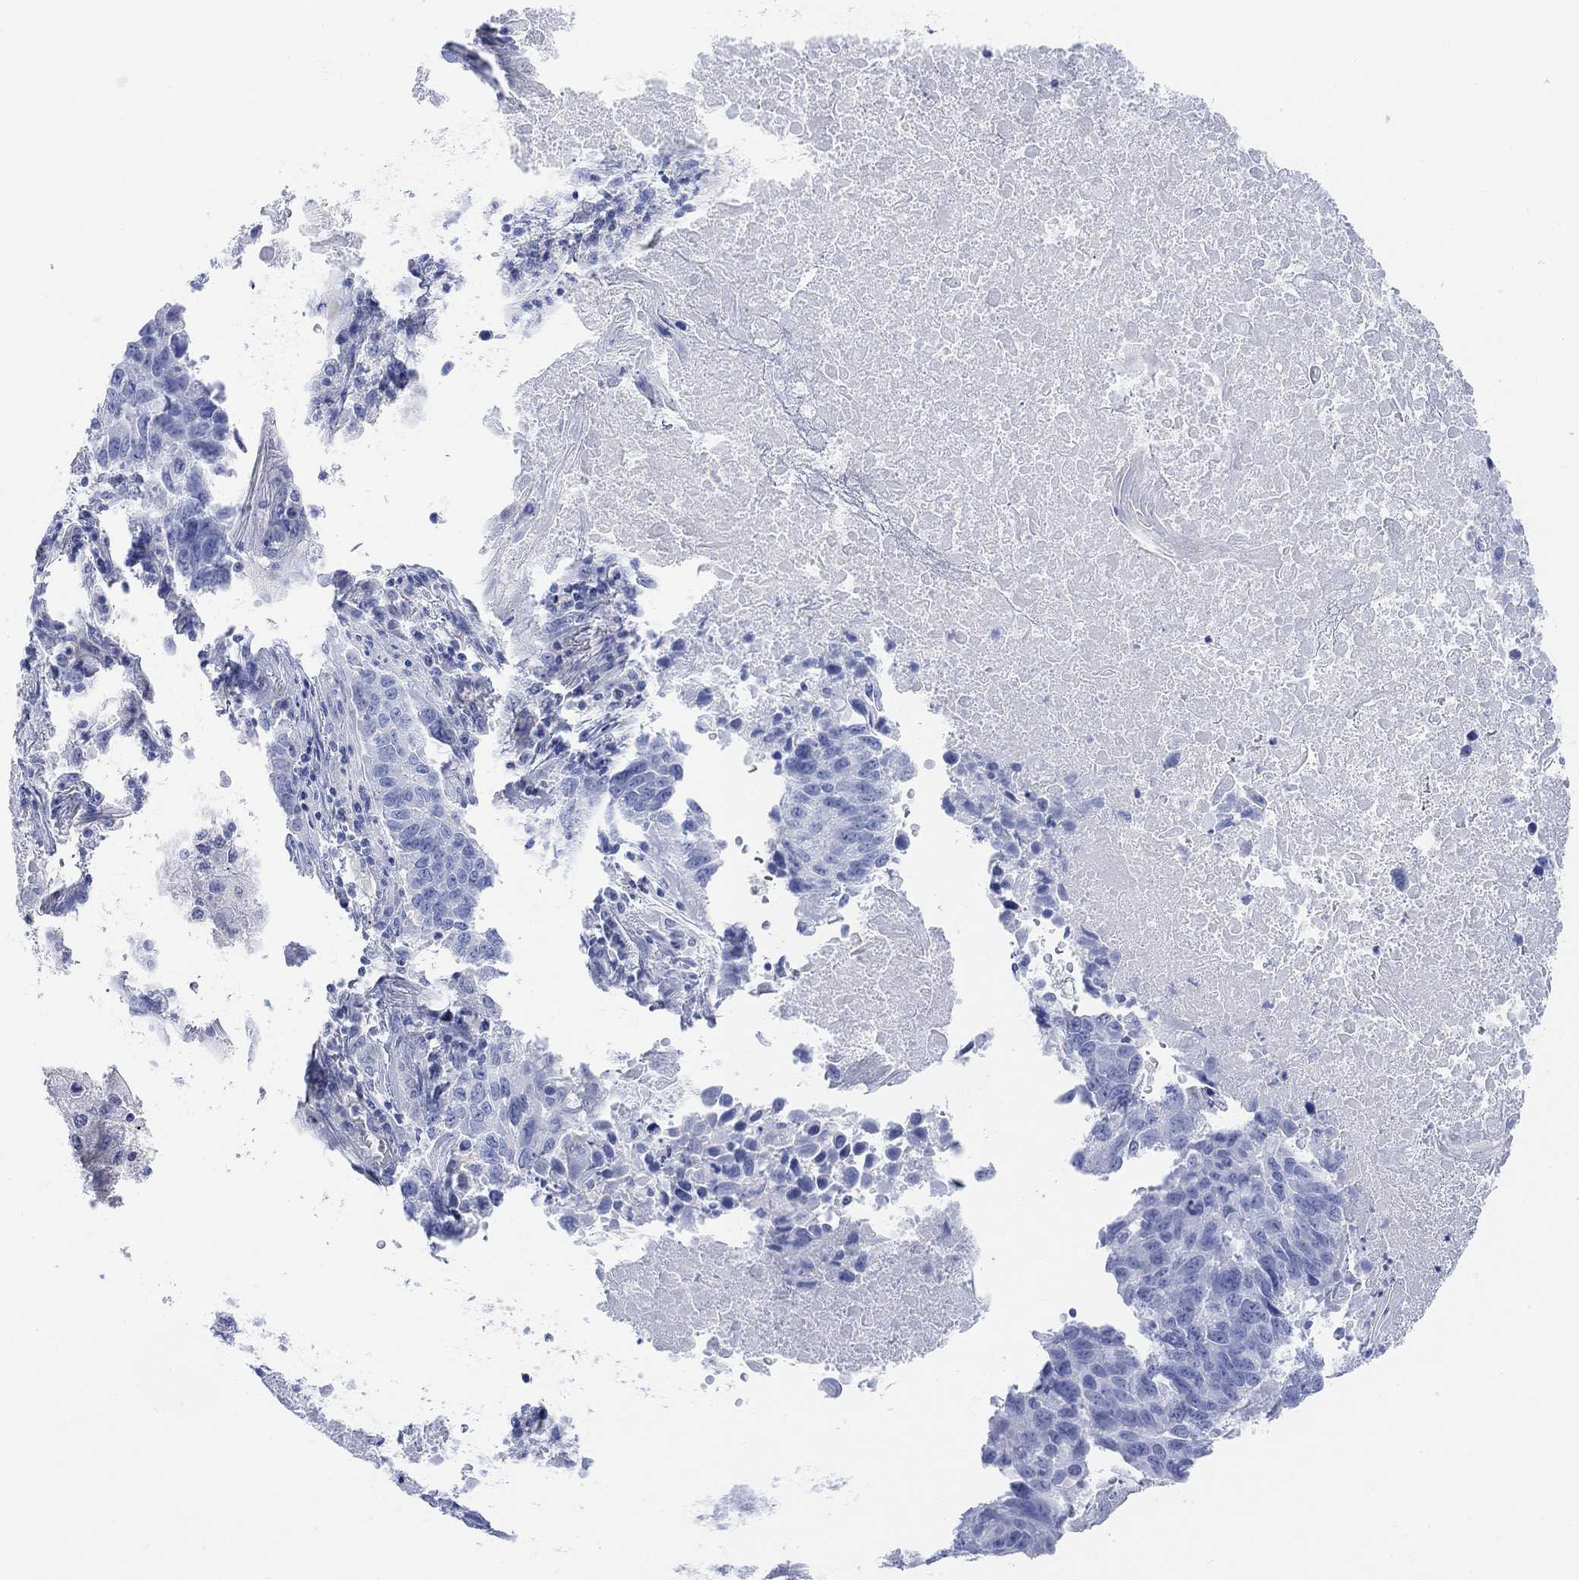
{"staining": {"intensity": "negative", "quantity": "none", "location": "none"}, "tissue": "lung cancer", "cell_type": "Tumor cells", "image_type": "cancer", "snomed": [{"axis": "morphology", "description": "Squamous cell carcinoma, NOS"}, {"axis": "topography", "description": "Lung"}], "caption": "Lung cancer (squamous cell carcinoma) stained for a protein using IHC exhibits no positivity tumor cells.", "gene": "GNG13", "patient": {"sex": "male", "age": 73}}